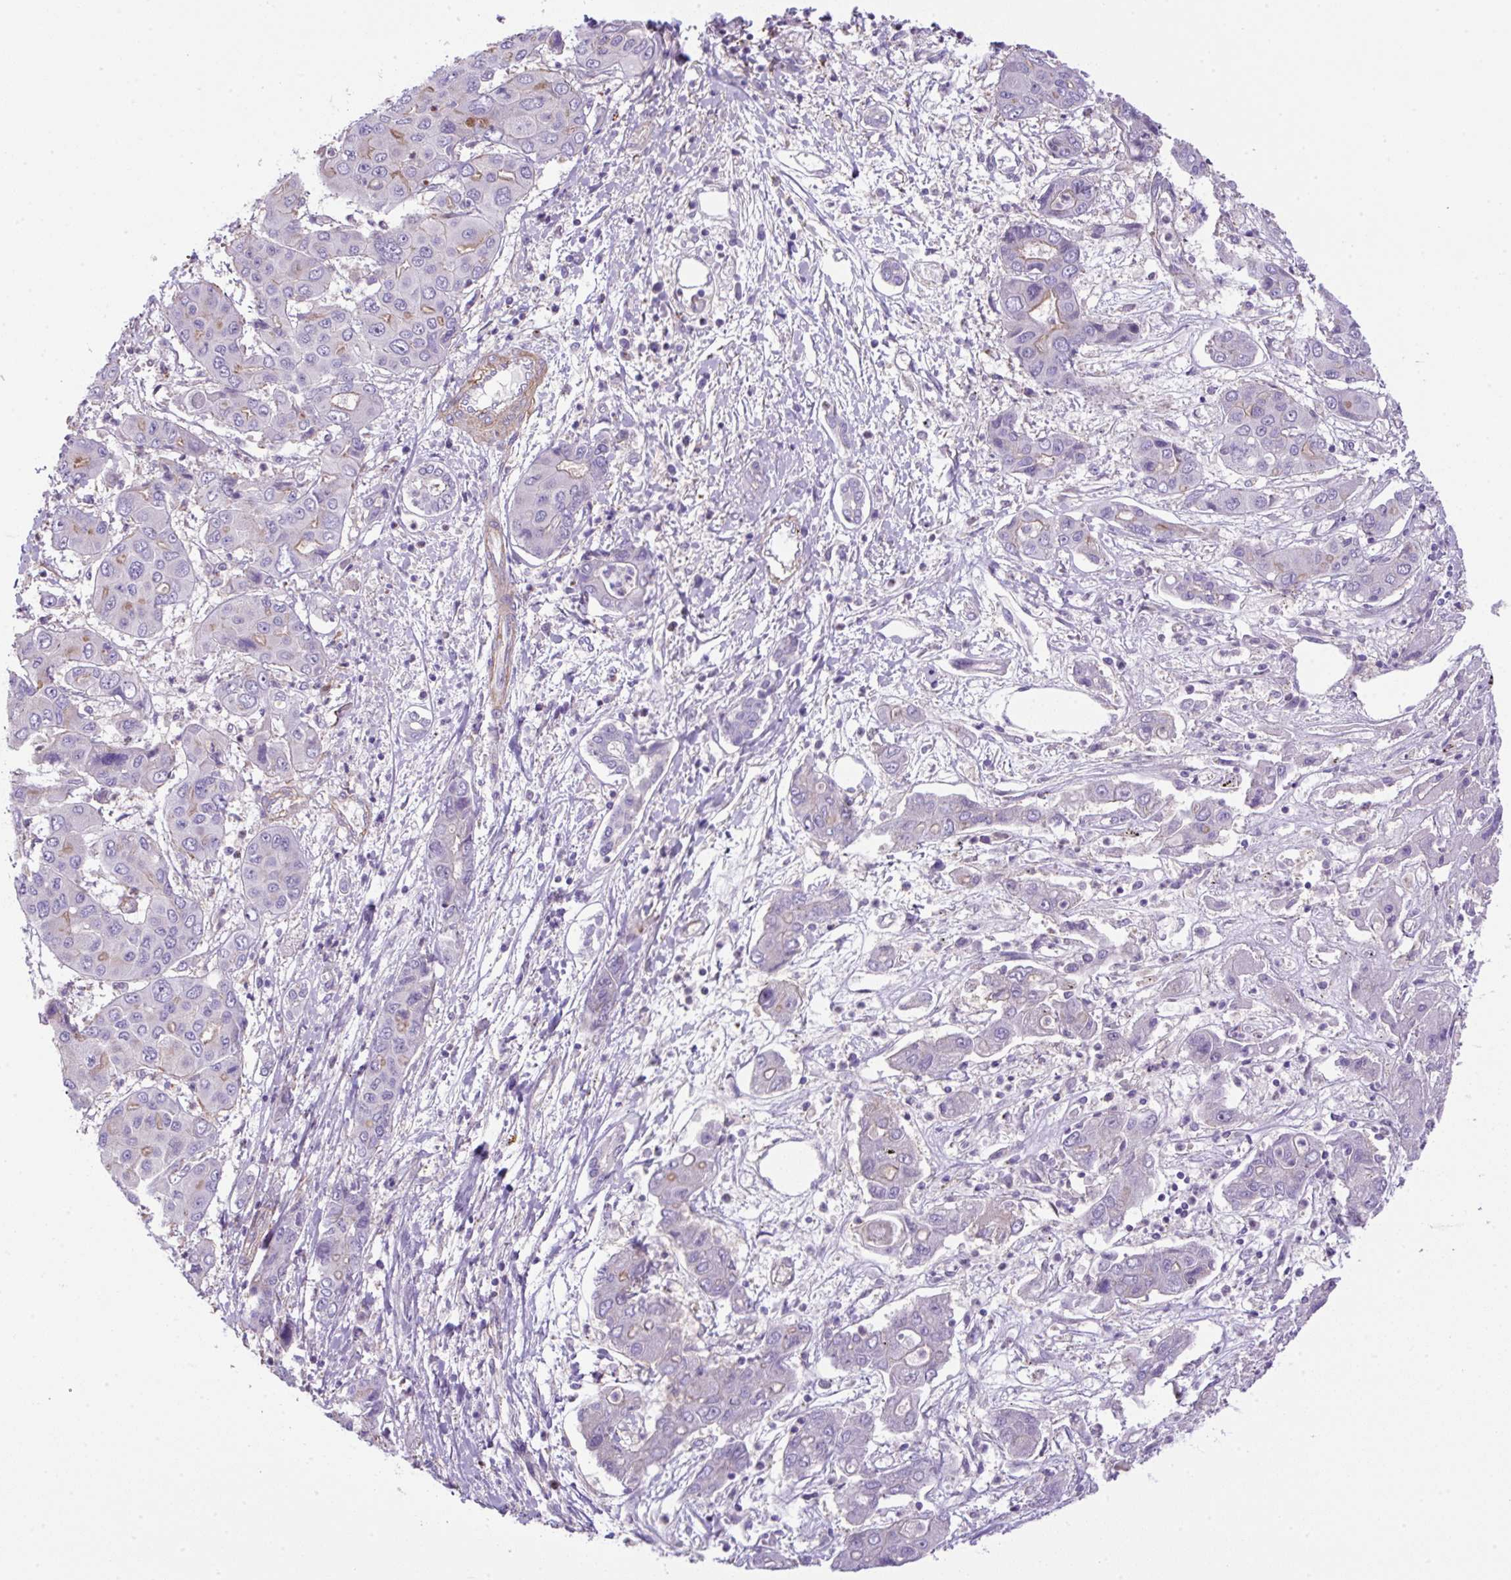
{"staining": {"intensity": "weak", "quantity": "<25%", "location": "cytoplasmic/membranous"}, "tissue": "liver cancer", "cell_type": "Tumor cells", "image_type": "cancer", "snomed": [{"axis": "morphology", "description": "Cholangiocarcinoma"}, {"axis": "topography", "description": "Liver"}], "caption": "Human liver cholangiocarcinoma stained for a protein using IHC demonstrates no expression in tumor cells.", "gene": "NPTN", "patient": {"sex": "male", "age": 67}}